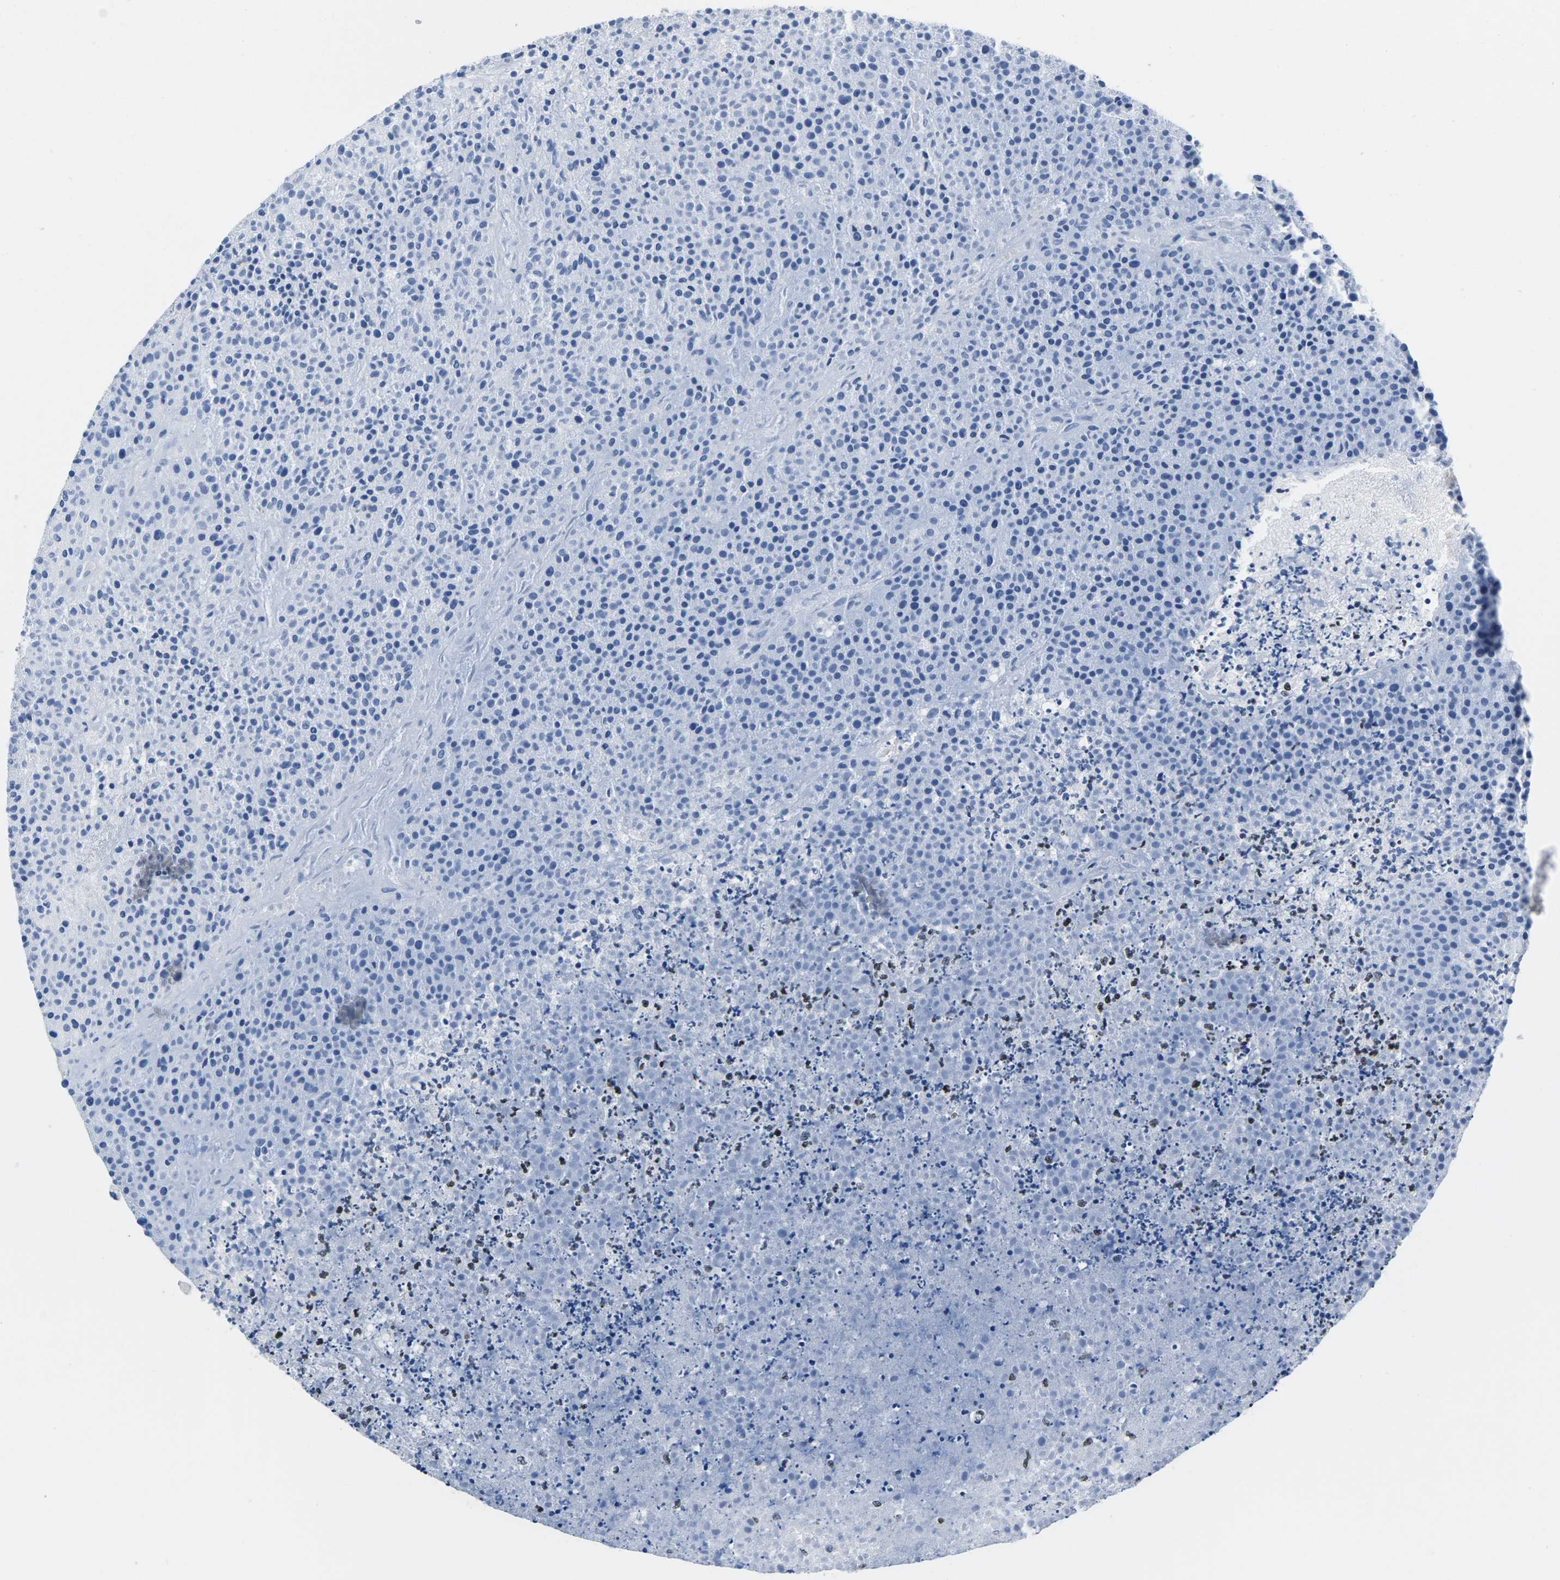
{"staining": {"intensity": "negative", "quantity": "none", "location": "none"}, "tissue": "testis cancer", "cell_type": "Tumor cells", "image_type": "cancer", "snomed": [{"axis": "morphology", "description": "Seminoma, NOS"}, {"axis": "topography", "description": "Testis"}], "caption": "DAB immunohistochemical staining of human testis cancer (seminoma) reveals no significant staining in tumor cells. Nuclei are stained in blue.", "gene": "ATF1", "patient": {"sex": "male", "age": 59}}